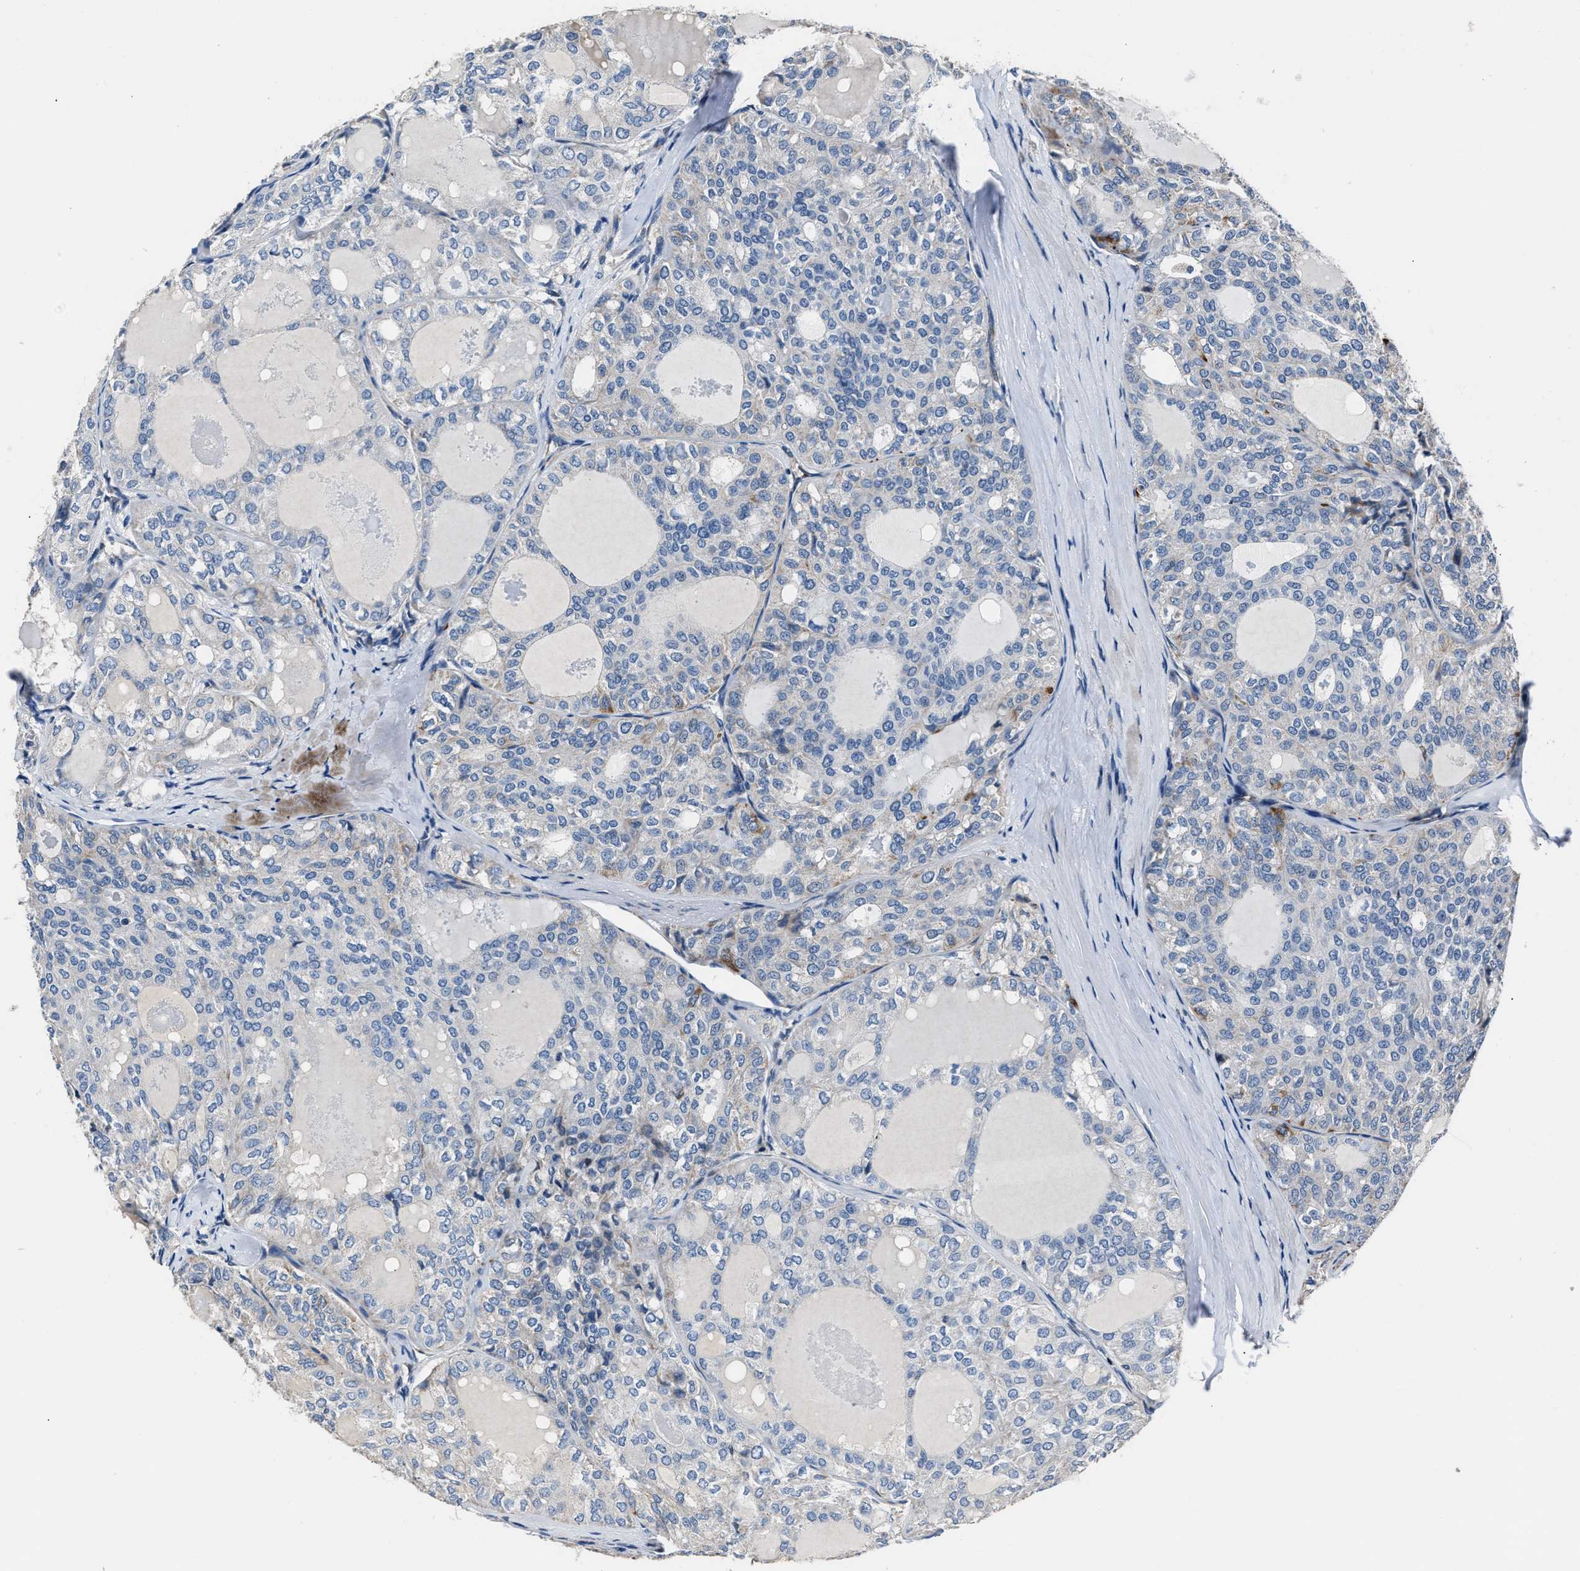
{"staining": {"intensity": "negative", "quantity": "none", "location": "none"}, "tissue": "thyroid cancer", "cell_type": "Tumor cells", "image_type": "cancer", "snomed": [{"axis": "morphology", "description": "Follicular adenoma carcinoma, NOS"}, {"axis": "topography", "description": "Thyroid gland"}], "caption": "An immunohistochemistry photomicrograph of follicular adenoma carcinoma (thyroid) is shown. There is no staining in tumor cells of follicular adenoma carcinoma (thyroid). (Brightfield microscopy of DAB (3,3'-diaminobenzidine) immunohistochemistry (IHC) at high magnification).", "gene": "DNAJC24", "patient": {"sex": "male", "age": 75}}